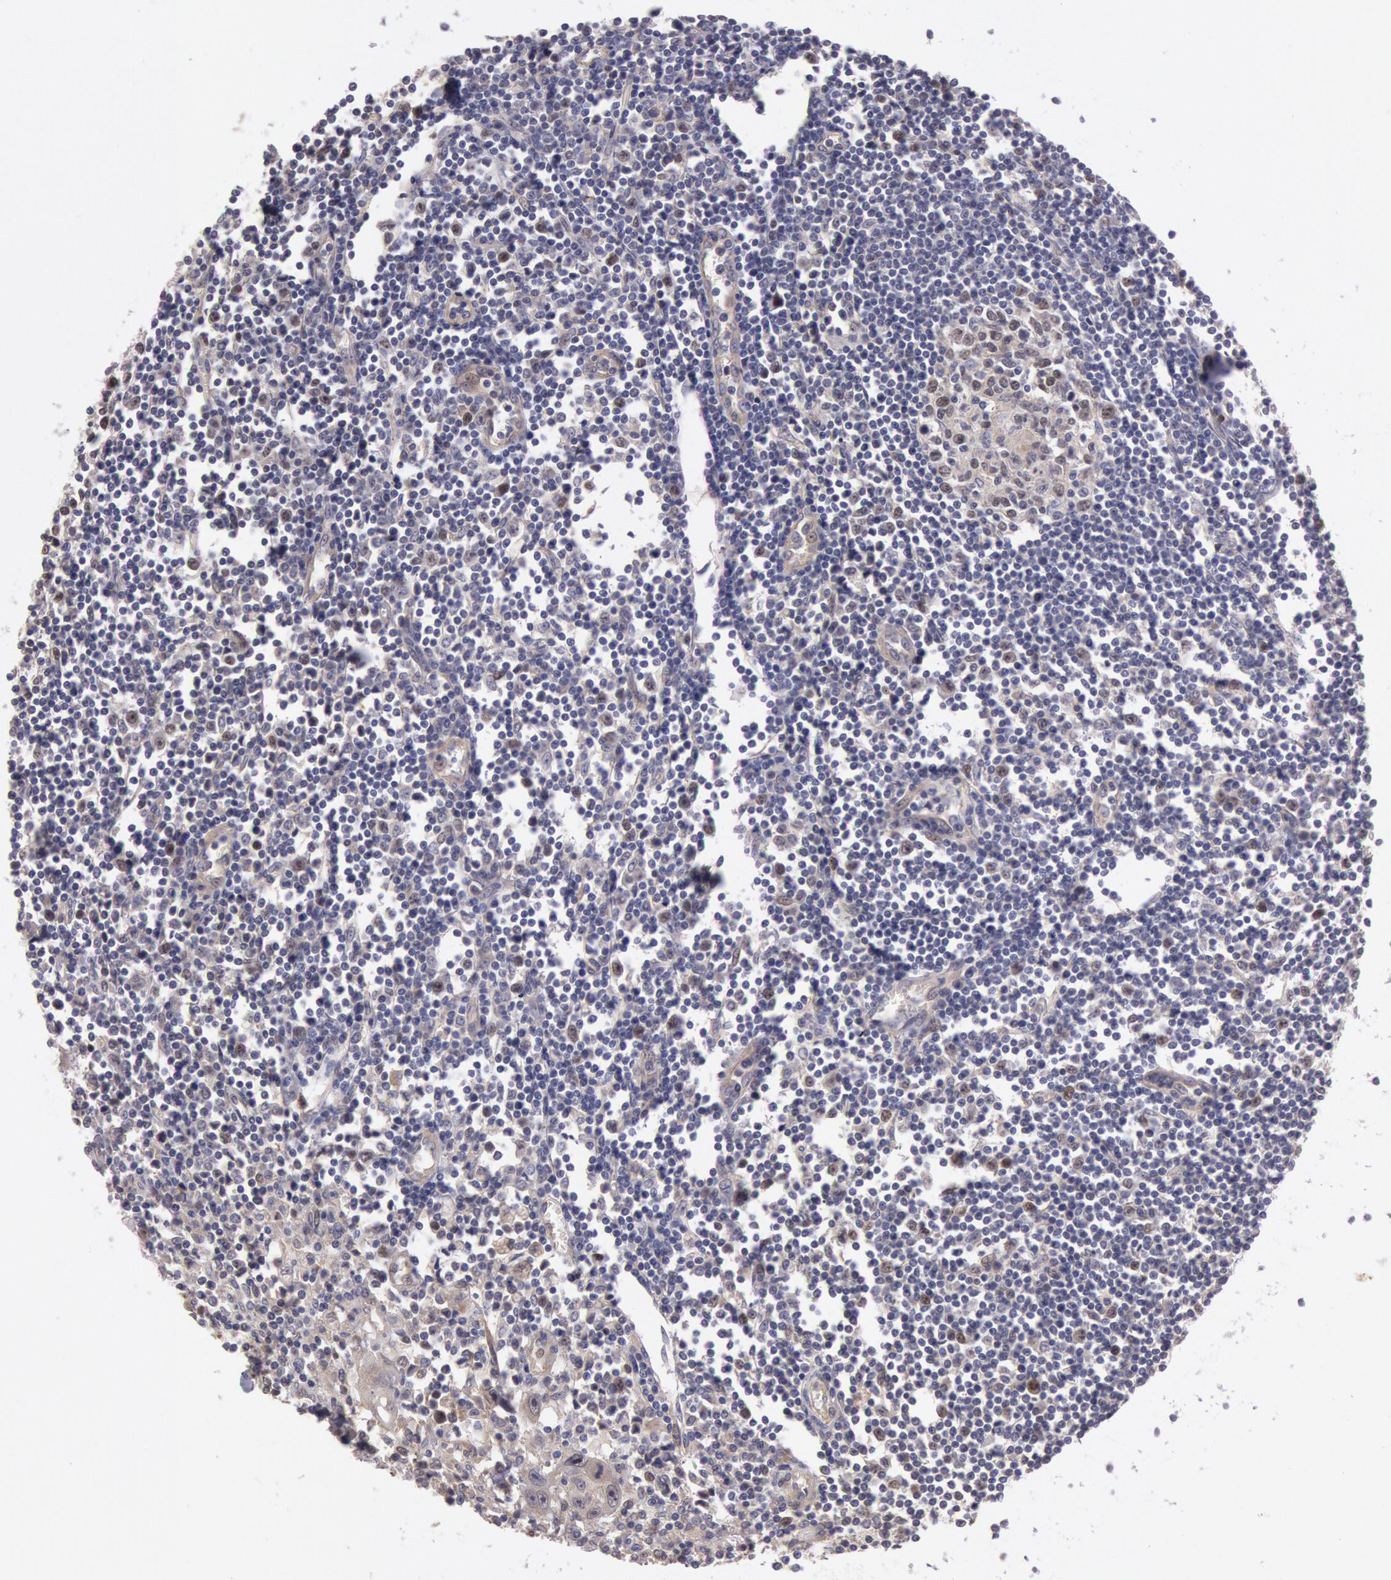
{"staining": {"intensity": "negative", "quantity": "none", "location": "none"}, "tissue": "head and neck cancer", "cell_type": "Tumor cells", "image_type": "cancer", "snomed": [{"axis": "morphology", "description": "Squamous cell carcinoma, NOS"}, {"axis": "topography", "description": "Head-Neck"}], "caption": "Immunohistochemistry (IHC) of human head and neck cancer (squamous cell carcinoma) reveals no expression in tumor cells. (Immunohistochemistry (IHC), brightfield microscopy, high magnification).", "gene": "AMOTL1", "patient": {"sex": "male", "age": 64}}